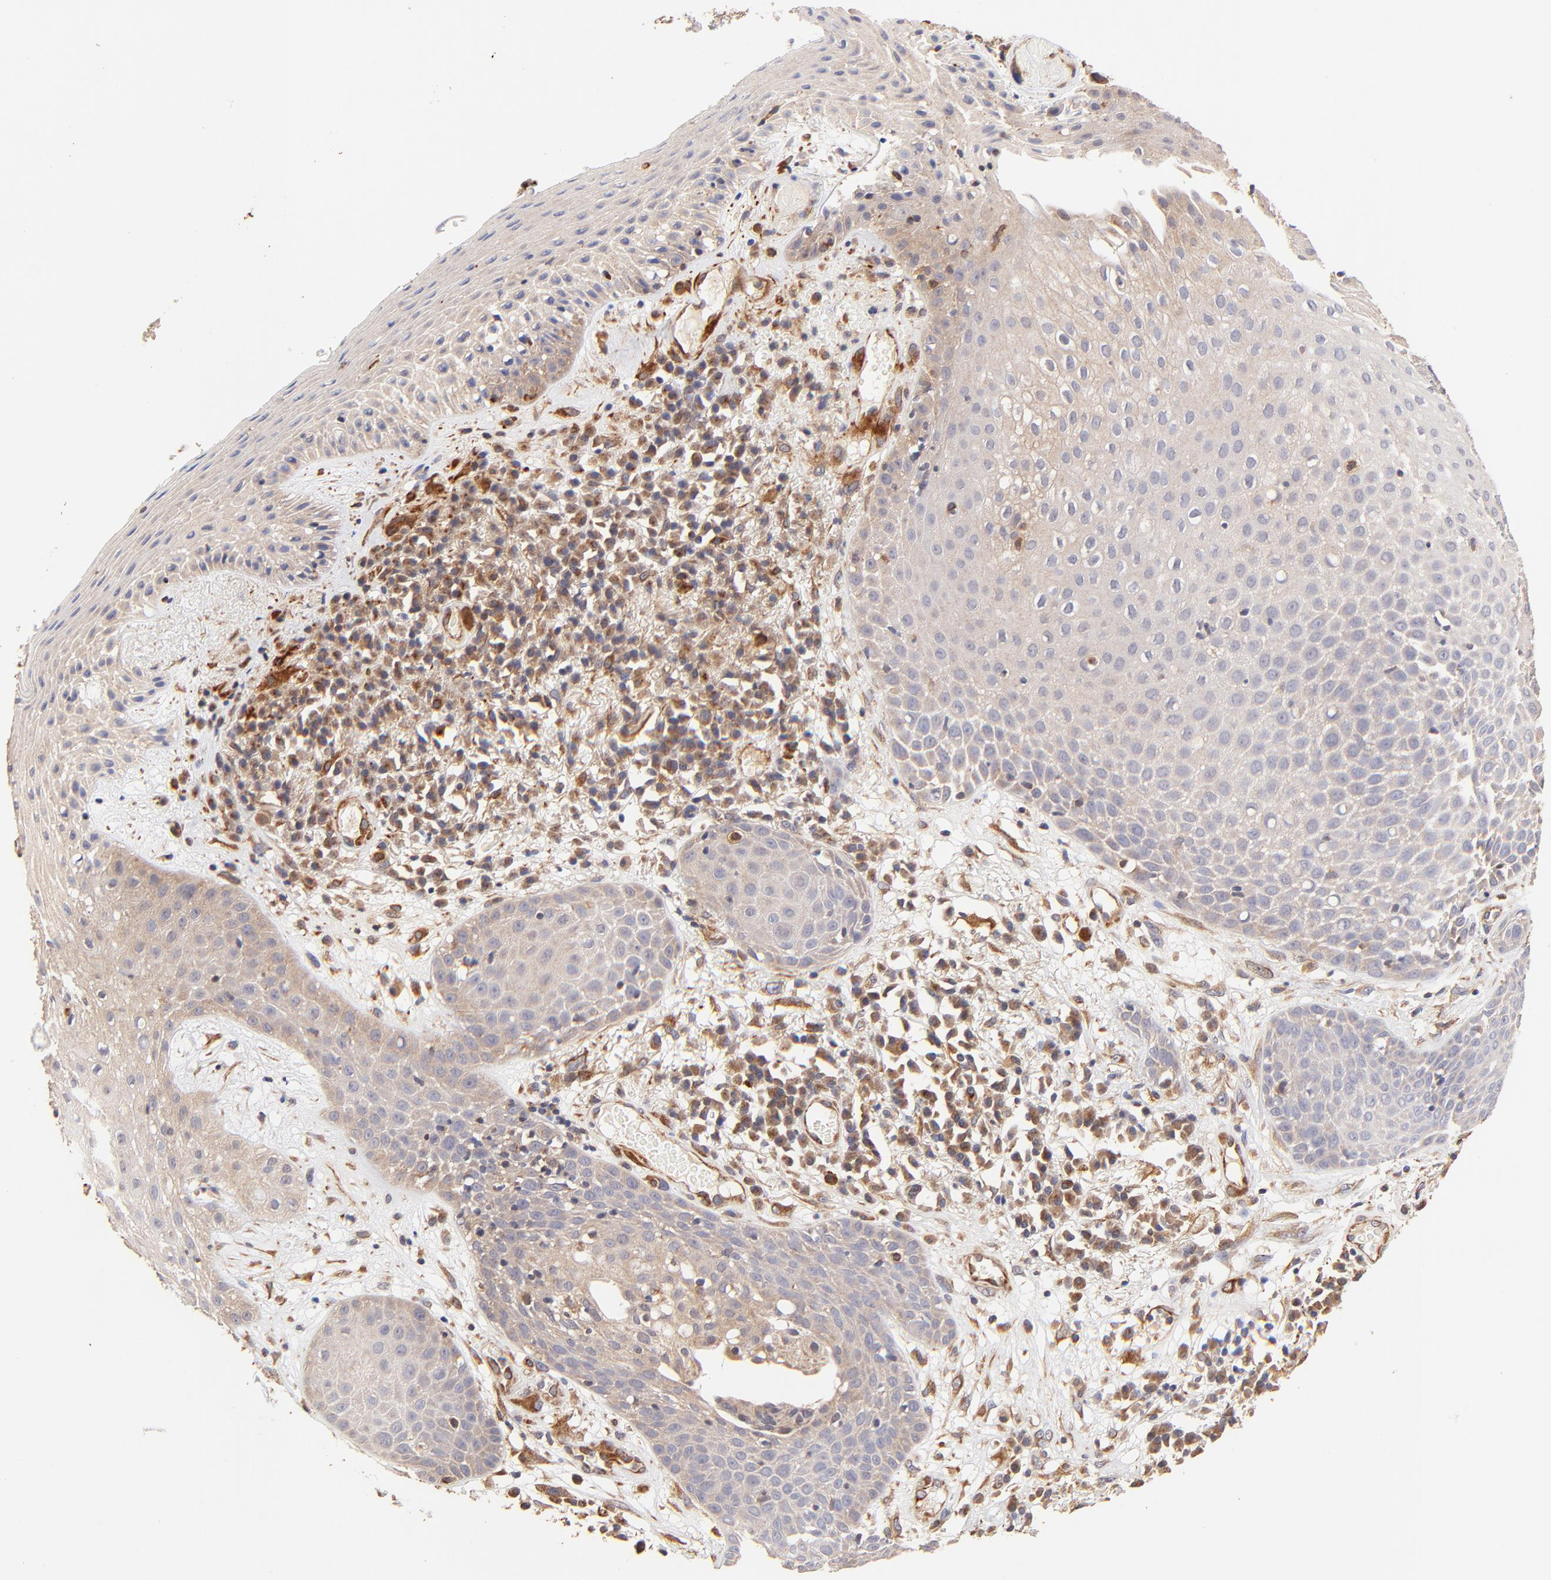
{"staining": {"intensity": "weak", "quantity": ">75%", "location": "cytoplasmic/membranous"}, "tissue": "skin cancer", "cell_type": "Tumor cells", "image_type": "cancer", "snomed": [{"axis": "morphology", "description": "Squamous cell carcinoma, NOS"}, {"axis": "topography", "description": "Skin"}], "caption": "About >75% of tumor cells in skin cancer reveal weak cytoplasmic/membranous protein staining as visualized by brown immunohistochemical staining.", "gene": "TNFAIP3", "patient": {"sex": "male", "age": 65}}